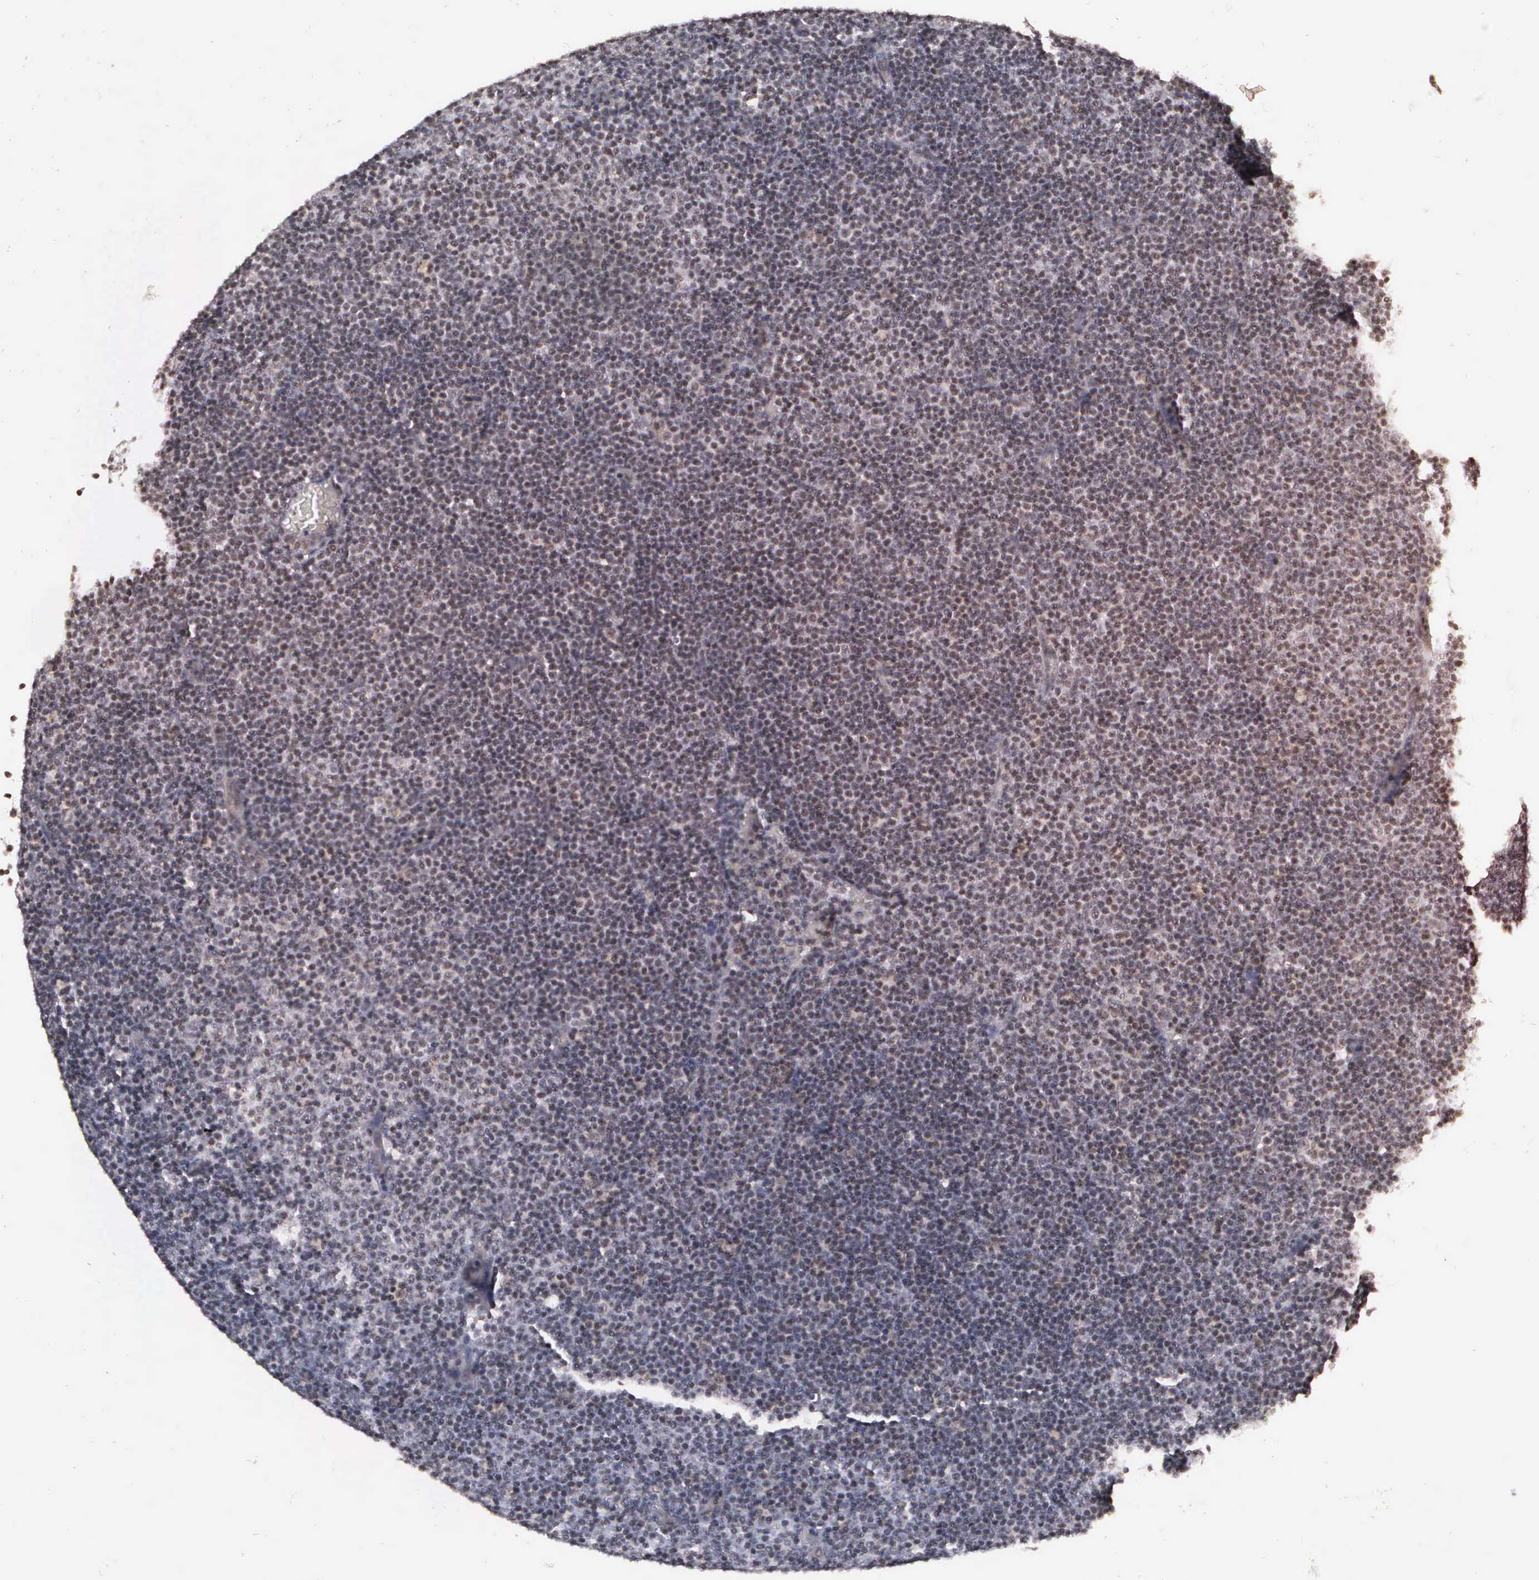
{"staining": {"intensity": "weak", "quantity": "25%-75%", "location": "cytoplasmic/membranous,nuclear"}, "tissue": "lymphoma", "cell_type": "Tumor cells", "image_type": "cancer", "snomed": [{"axis": "morphology", "description": "Malignant lymphoma, non-Hodgkin's type, Low grade"}, {"axis": "topography", "description": "Lymph node"}], "caption": "Protein expression analysis of malignant lymphoma, non-Hodgkin's type (low-grade) demonstrates weak cytoplasmic/membranous and nuclear expression in about 25%-75% of tumor cells.", "gene": "GTF2A1", "patient": {"sex": "male", "age": 57}}